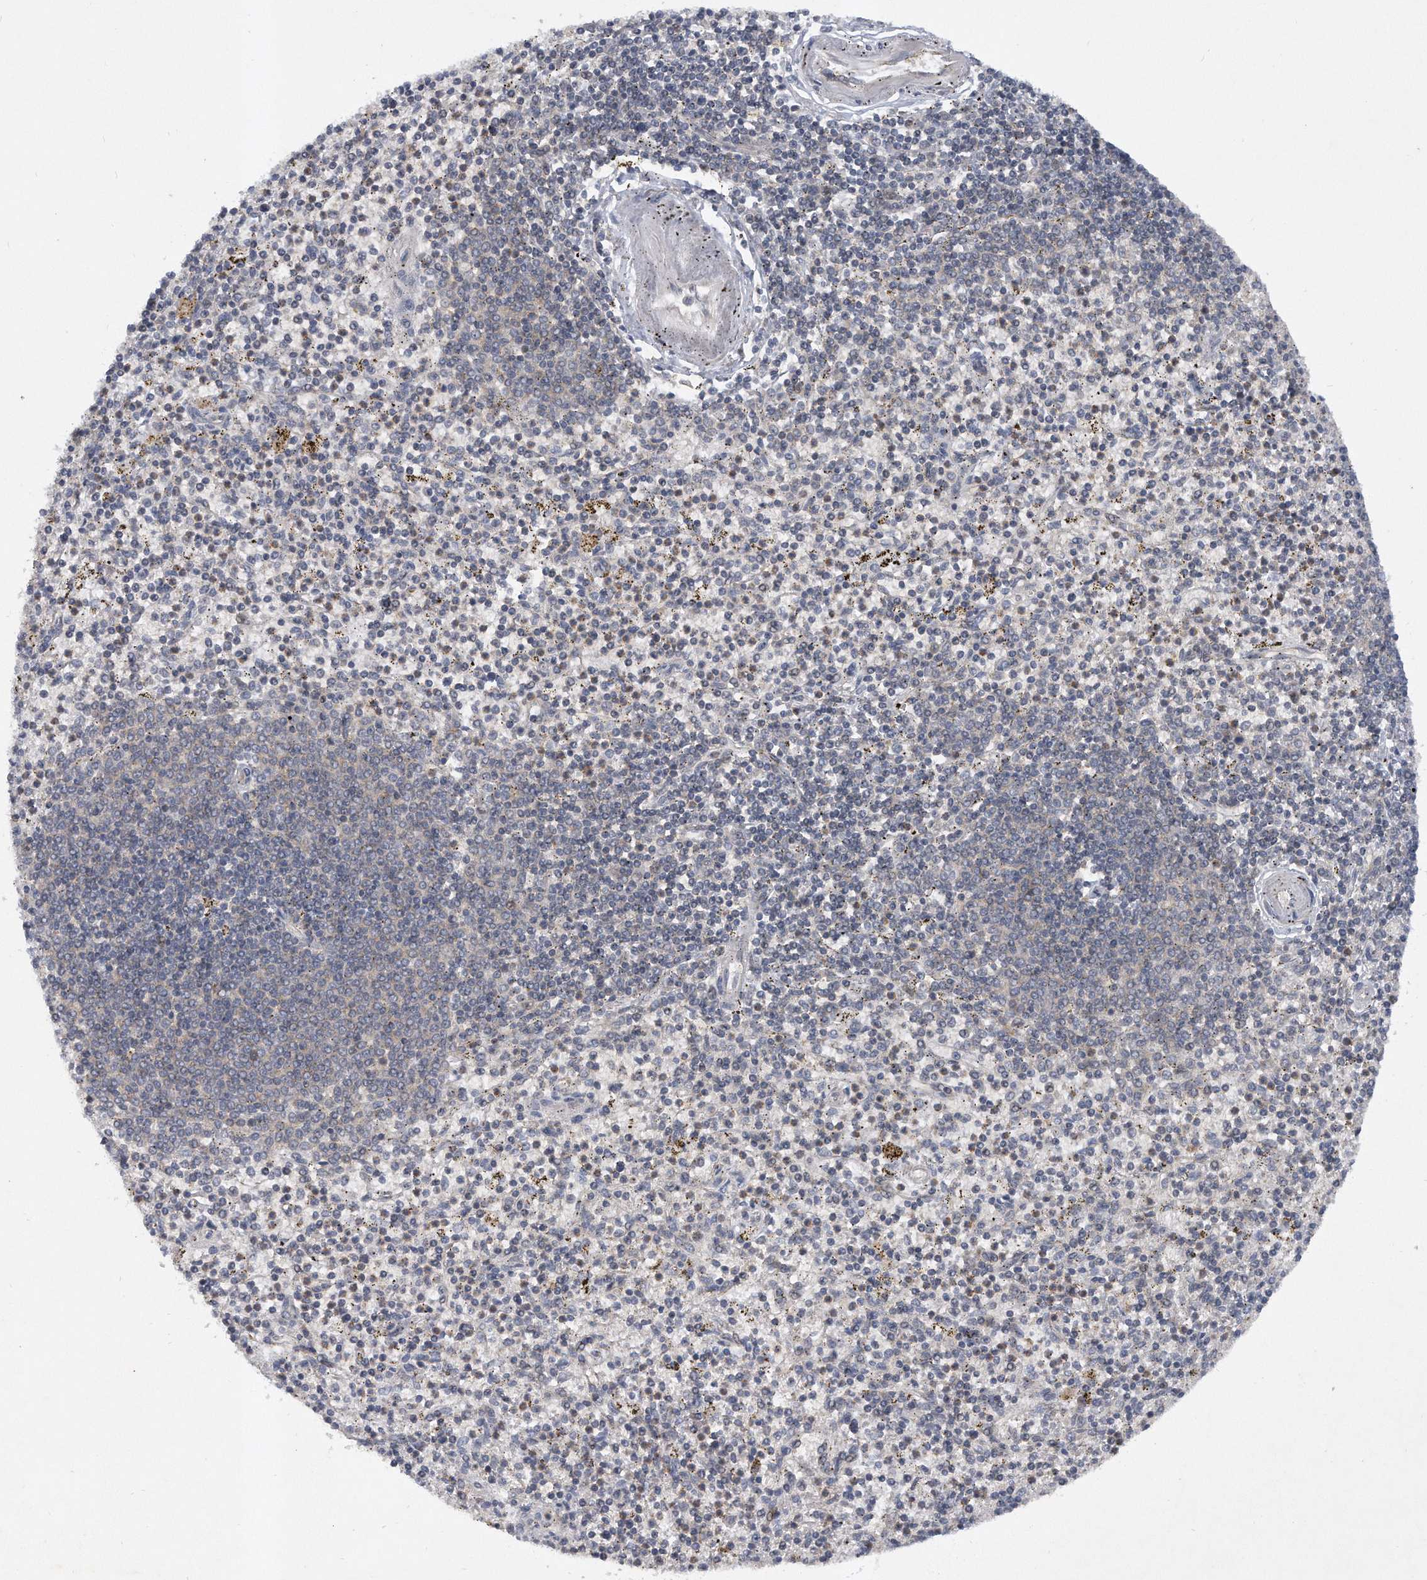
{"staining": {"intensity": "weak", "quantity": "<25%", "location": "cytoplasmic/membranous"}, "tissue": "spleen", "cell_type": "Cells in red pulp", "image_type": "normal", "snomed": [{"axis": "morphology", "description": "Normal tissue, NOS"}, {"axis": "topography", "description": "Spleen"}], "caption": "Immunohistochemistry (IHC) histopathology image of normal spleen: spleen stained with DAB (3,3'-diaminobenzidine) demonstrates no significant protein staining in cells in red pulp.", "gene": "PGBD2", "patient": {"sex": "male", "age": 72}}